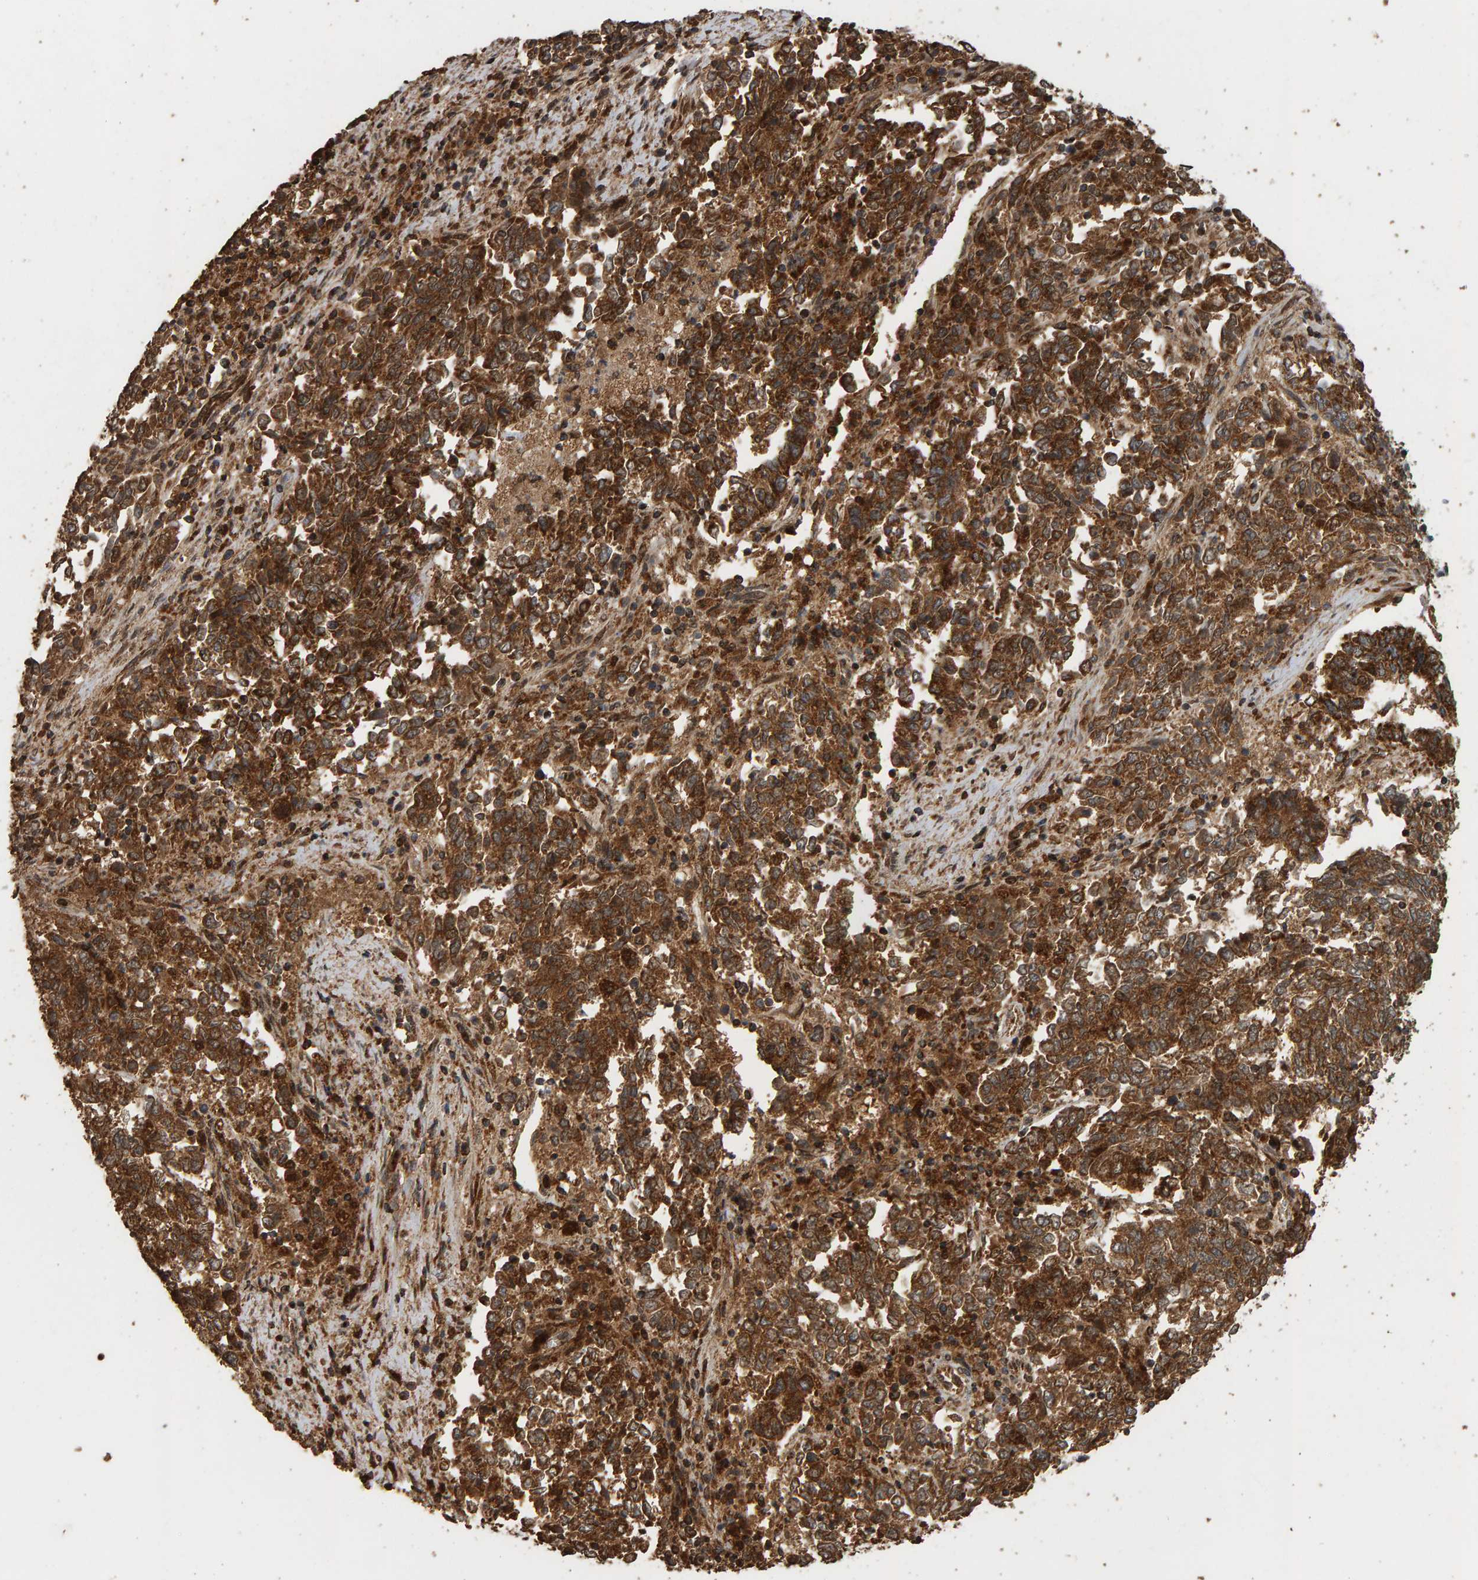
{"staining": {"intensity": "strong", "quantity": ">75%", "location": "cytoplasmic/membranous"}, "tissue": "endometrial cancer", "cell_type": "Tumor cells", "image_type": "cancer", "snomed": [{"axis": "morphology", "description": "Adenocarcinoma, NOS"}, {"axis": "topography", "description": "Endometrium"}], "caption": "Immunohistochemical staining of human adenocarcinoma (endometrial) shows high levels of strong cytoplasmic/membranous expression in approximately >75% of tumor cells.", "gene": "GSTK1", "patient": {"sex": "female", "age": 80}}